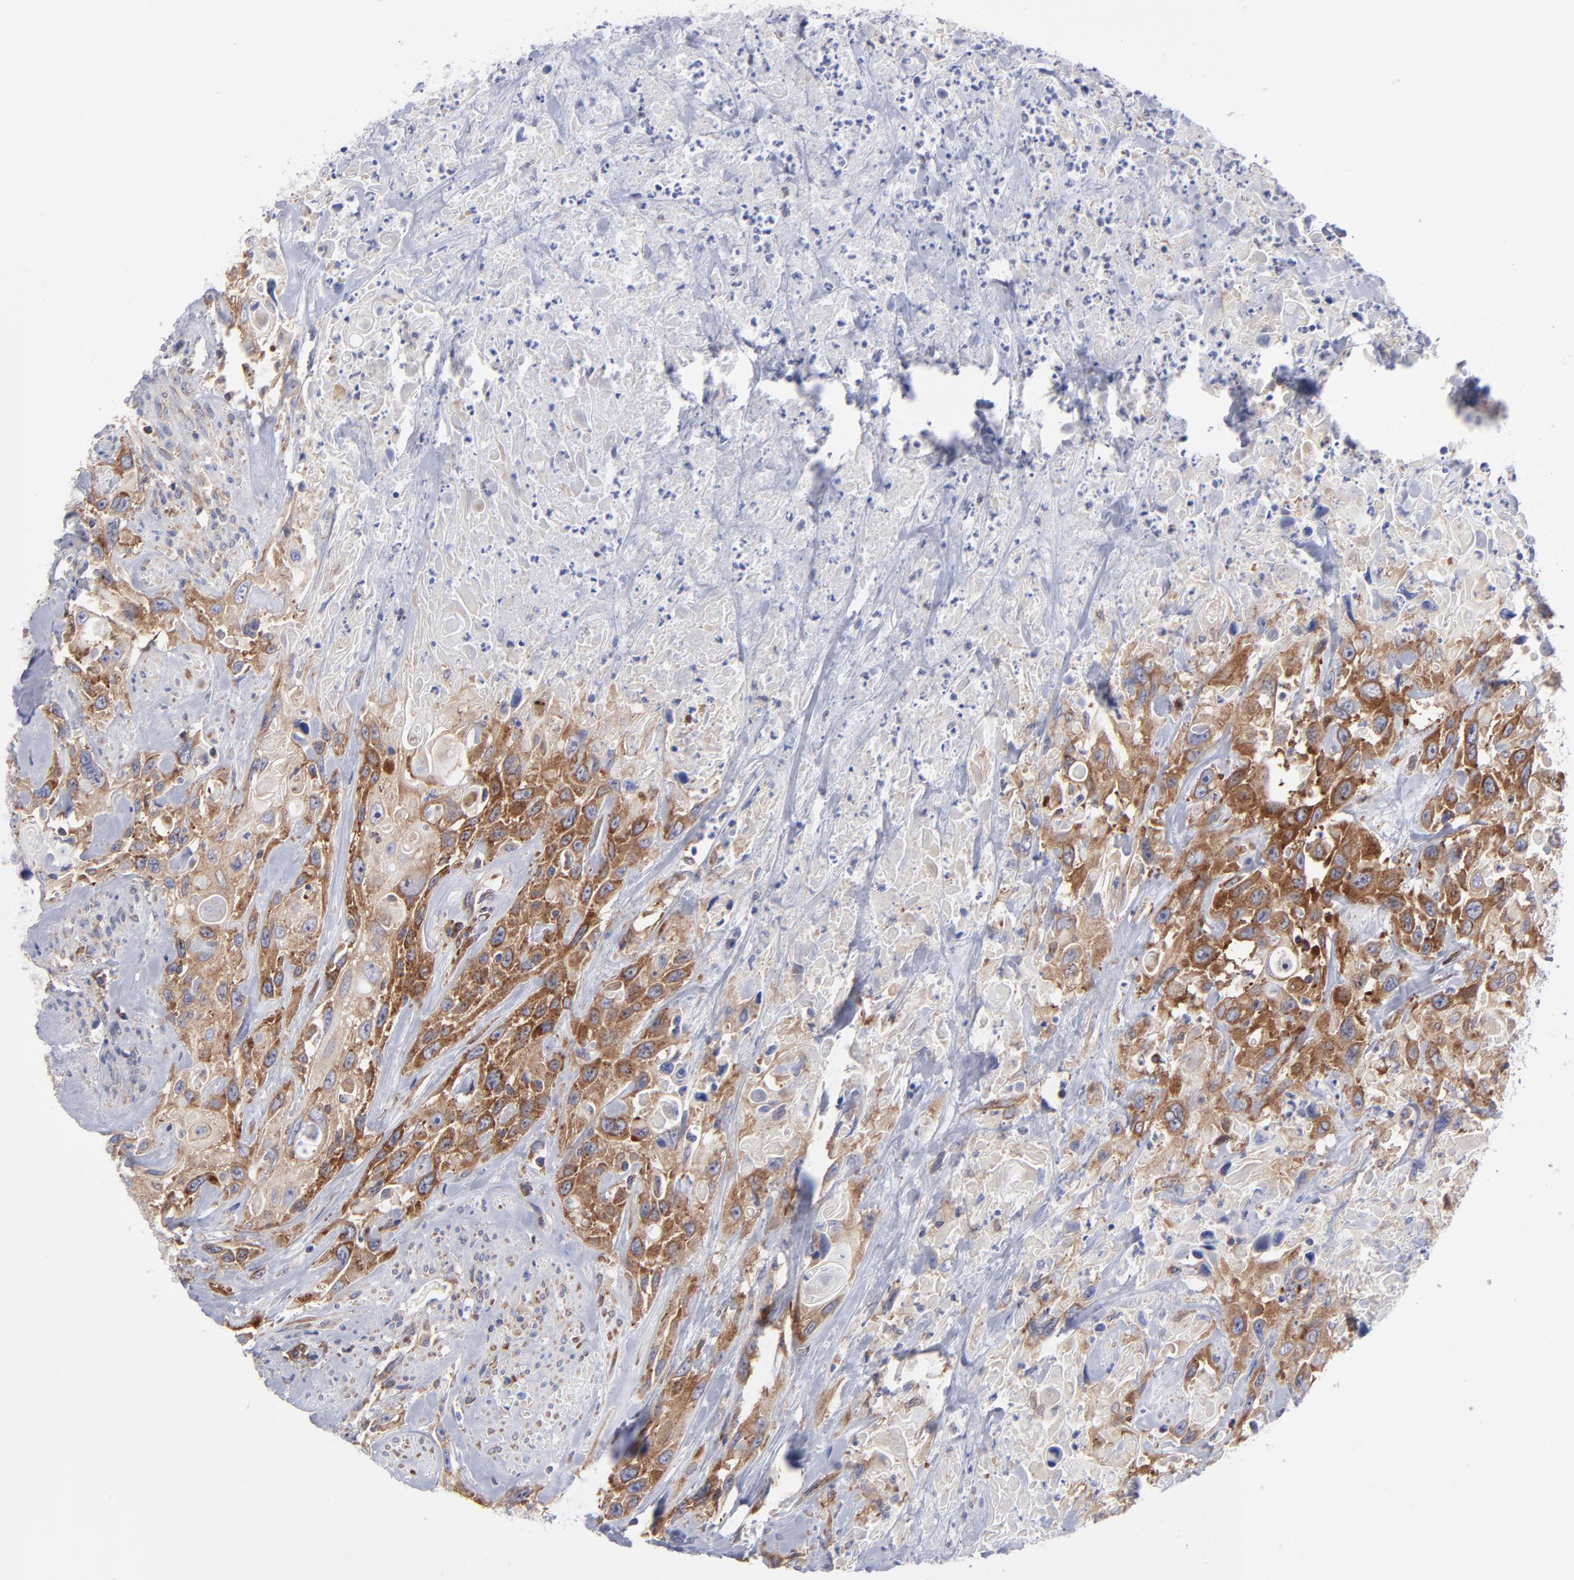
{"staining": {"intensity": "moderate", "quantity": ">75%", "location": "cytoplasmic/membranous"}, "tissue": "urothelial cancer", "cell_type": "Tumor cells", "image_type": "cancer", "snomed": [{"axis": "morphology", "description": "Urothelial carcinoma, High grade"}, {"axis": "topography", "description": "Urinary bladder"}], "caption": "A high-resolution micrograph shows immunohistochemistry staining of urothelial cancer, which demonstrates moderate cytoplasmic/membranous staining in approximately >75% of tumor cells.", "gene": "EIF2AK2", "patient": {"sex": "female", "age": 84}}